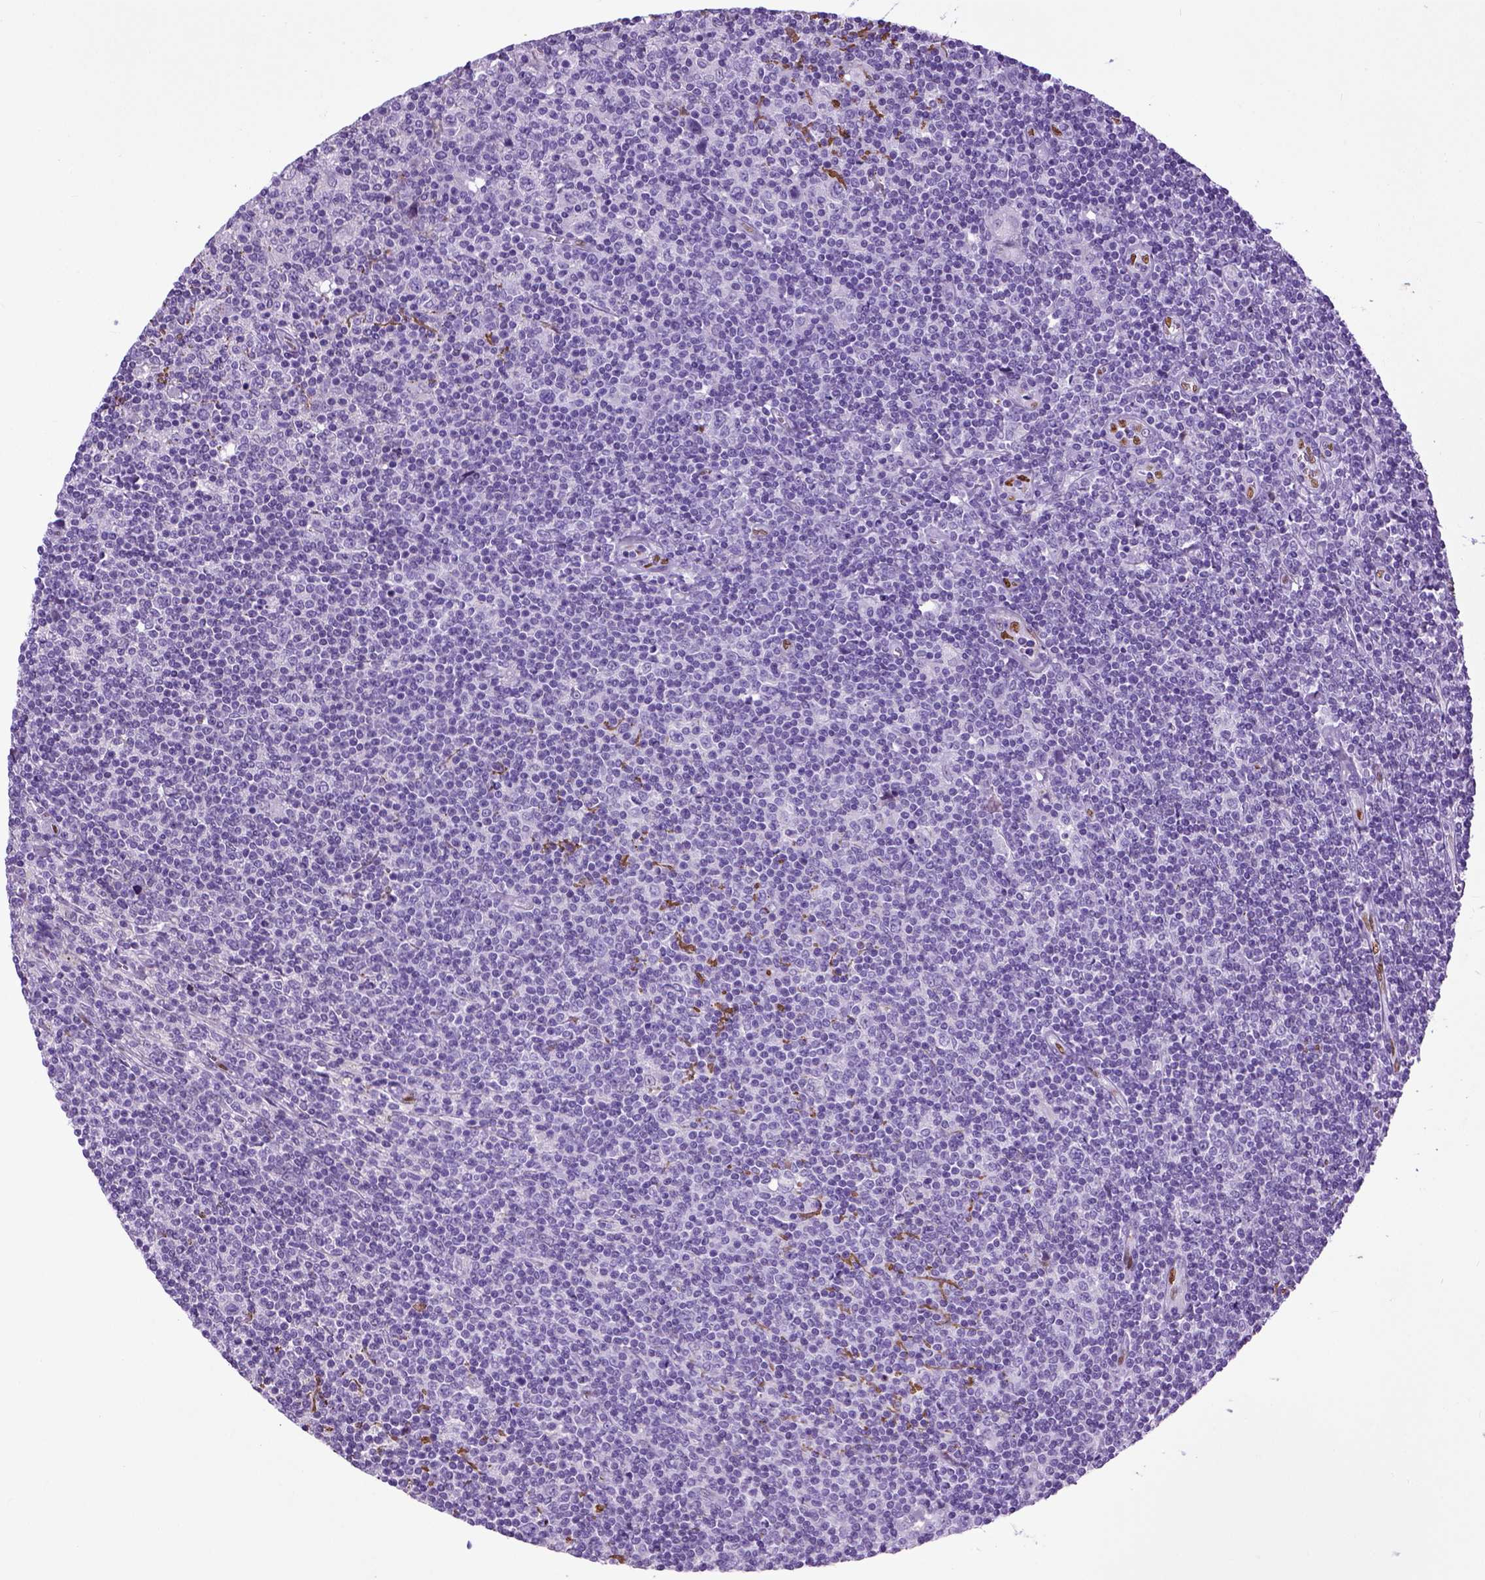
{"staining": {"intensity": "negative", "quantity": "none", "location": "none"}, "tissue": "lymphoma", "cell_type": "Tumor cells", "image_type": "cancer", "snomed": [{"axis": "morphology", "description": "Hodgkin's disease, NOS"}, {"axis": "topography", "description": "Lymph node"}], "caption": "A histopathology image of human Hodgkin's disease is negative for staining in tumor cells.", "gene": "ADAMTS8", "patient": {"sex": "male", "age": 40}}